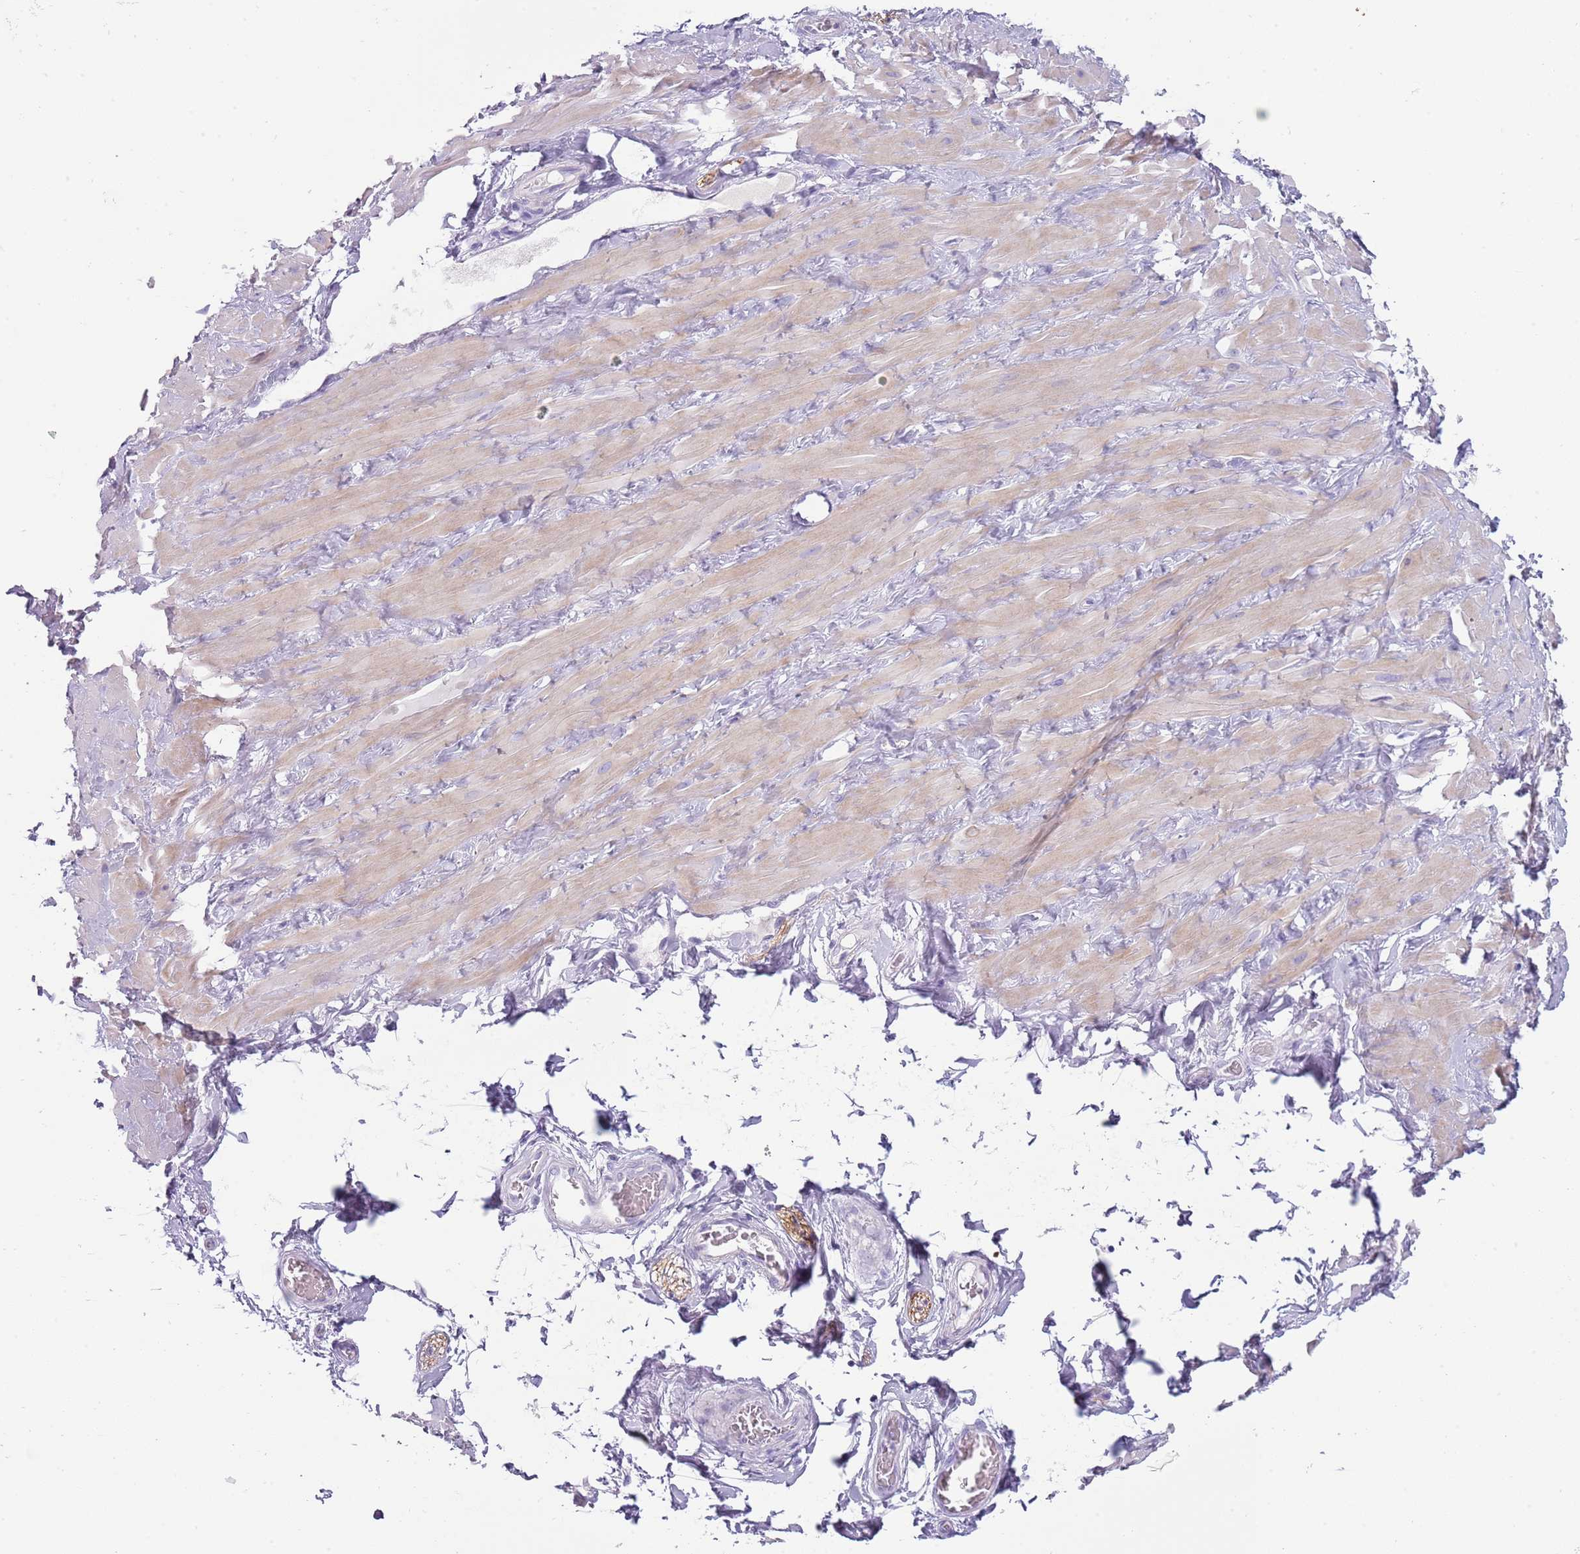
{"staining": {"intensity": "negative", "quantity": "none", "location": "none"}, "tissue": "adipose tissue", "cell_type": "Adipocytes", "image_type": "normal", "snomed": [{"axis": "morphology", "description": "Normal tissue, NOS"}, {"axis": "topography", "description": "Soft tissue"}, {"axis": "topography", "description": "Adipose tissue"}, {"axis": "topography", "description": "Vascular tissue"}, {"axis": "topography", "description": "Peripheral nerve tissue"}], "caption": "Adipose tissue was stained to show a protein in brown. There is no significant staining in adipocytes. (Brightfield microscopy of DAB (3,3'-diaminobenzidine) IHC at high magnification).", "gene": "ENSG00000271254", "patient": {"sex": "male", "age": 46}}